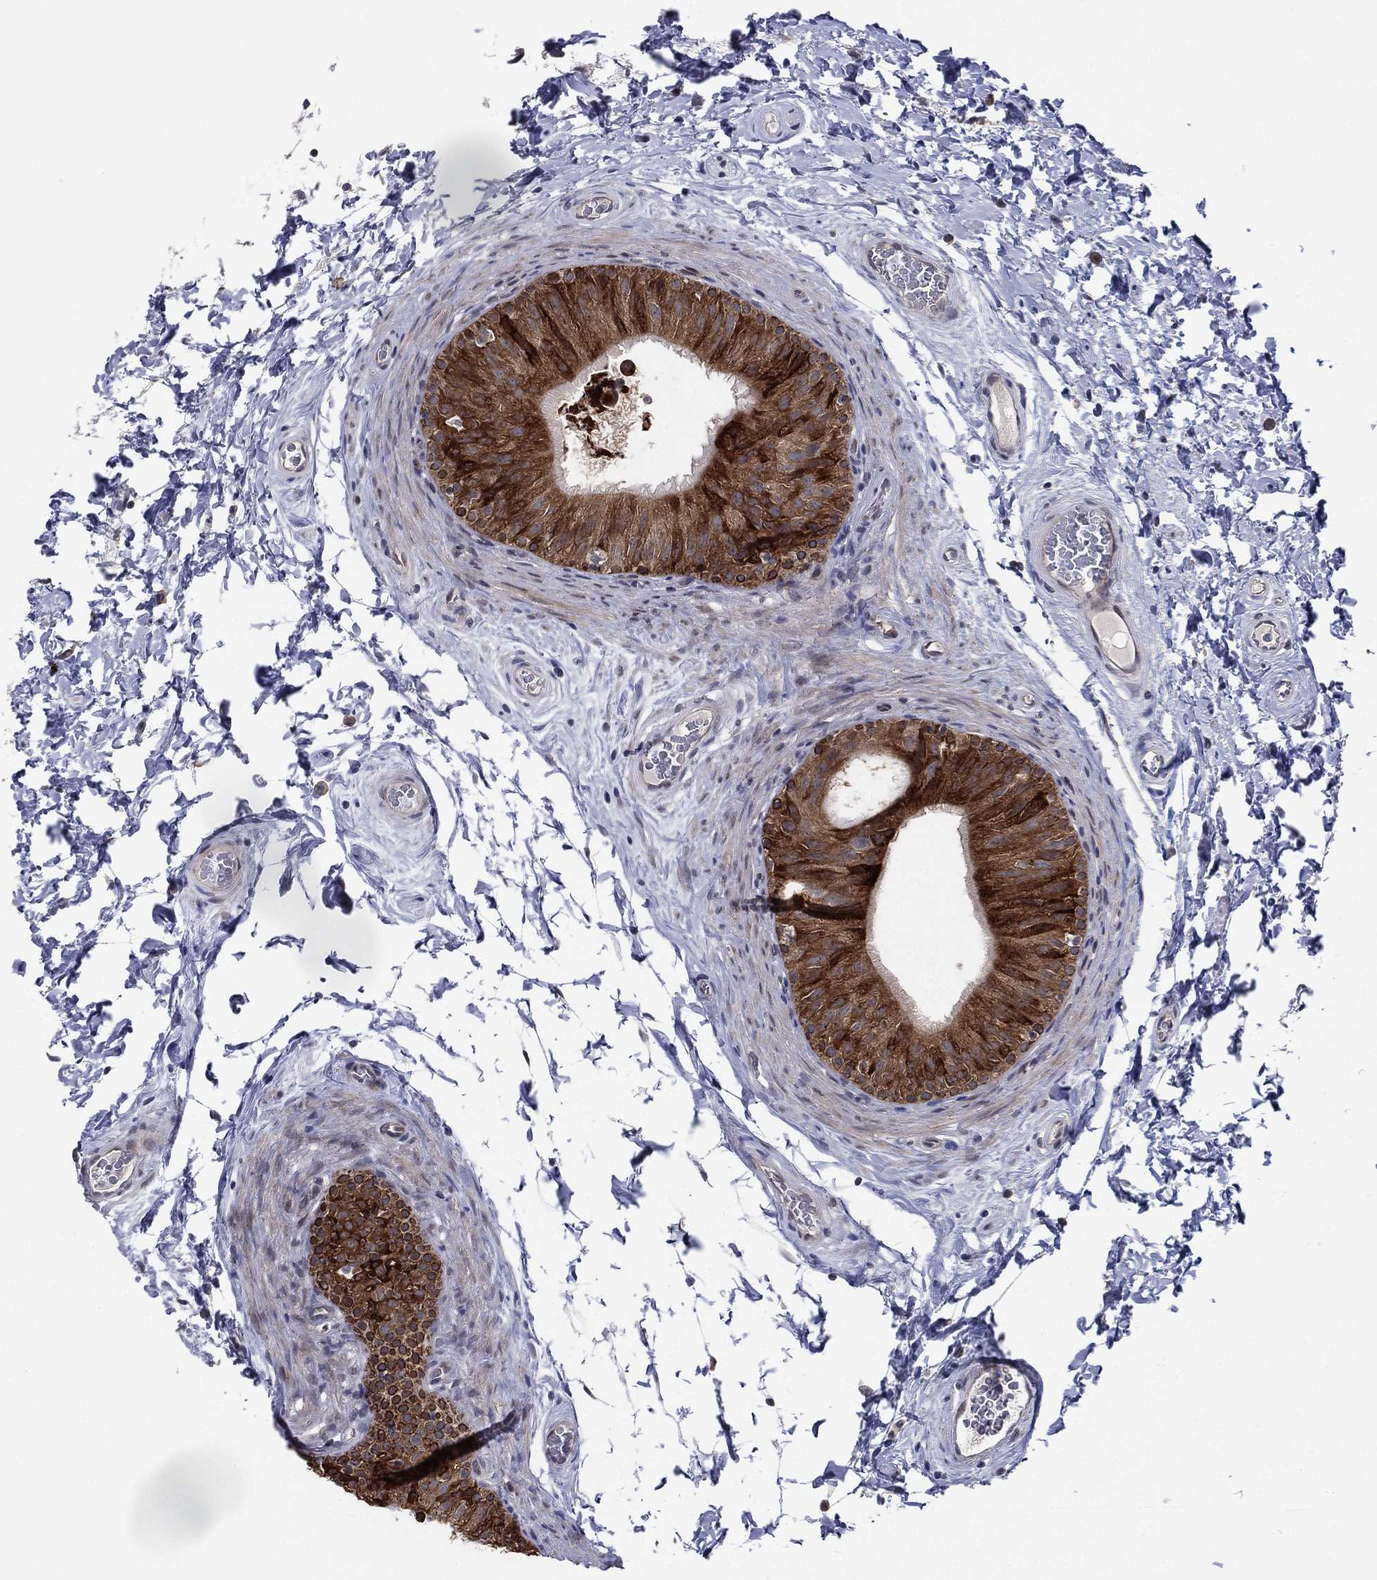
{"staining": {"intensity": "strong", "quantity": ">75%", "location": "cytoplasmic/membranous"}, "tissue": "epididymis", "cell_type": "Glandular cells", "image_type": "normal", "snomed": [{"axis": "morphology", "description": "Normal tissue, NOS"}, {"axis": "topography", "description": "Epididymis"}], "caption": "Glandular cells demonstrate strong cytoplasmic/membranous positivity in approximately >75% of cells in normal epididymis. (DAB (3,3'-diaminobenzidine) IHC with brightfield microscopy, high magnification).", "gene": "KAT14", "patient": {"sex": "male", "age": 34}}